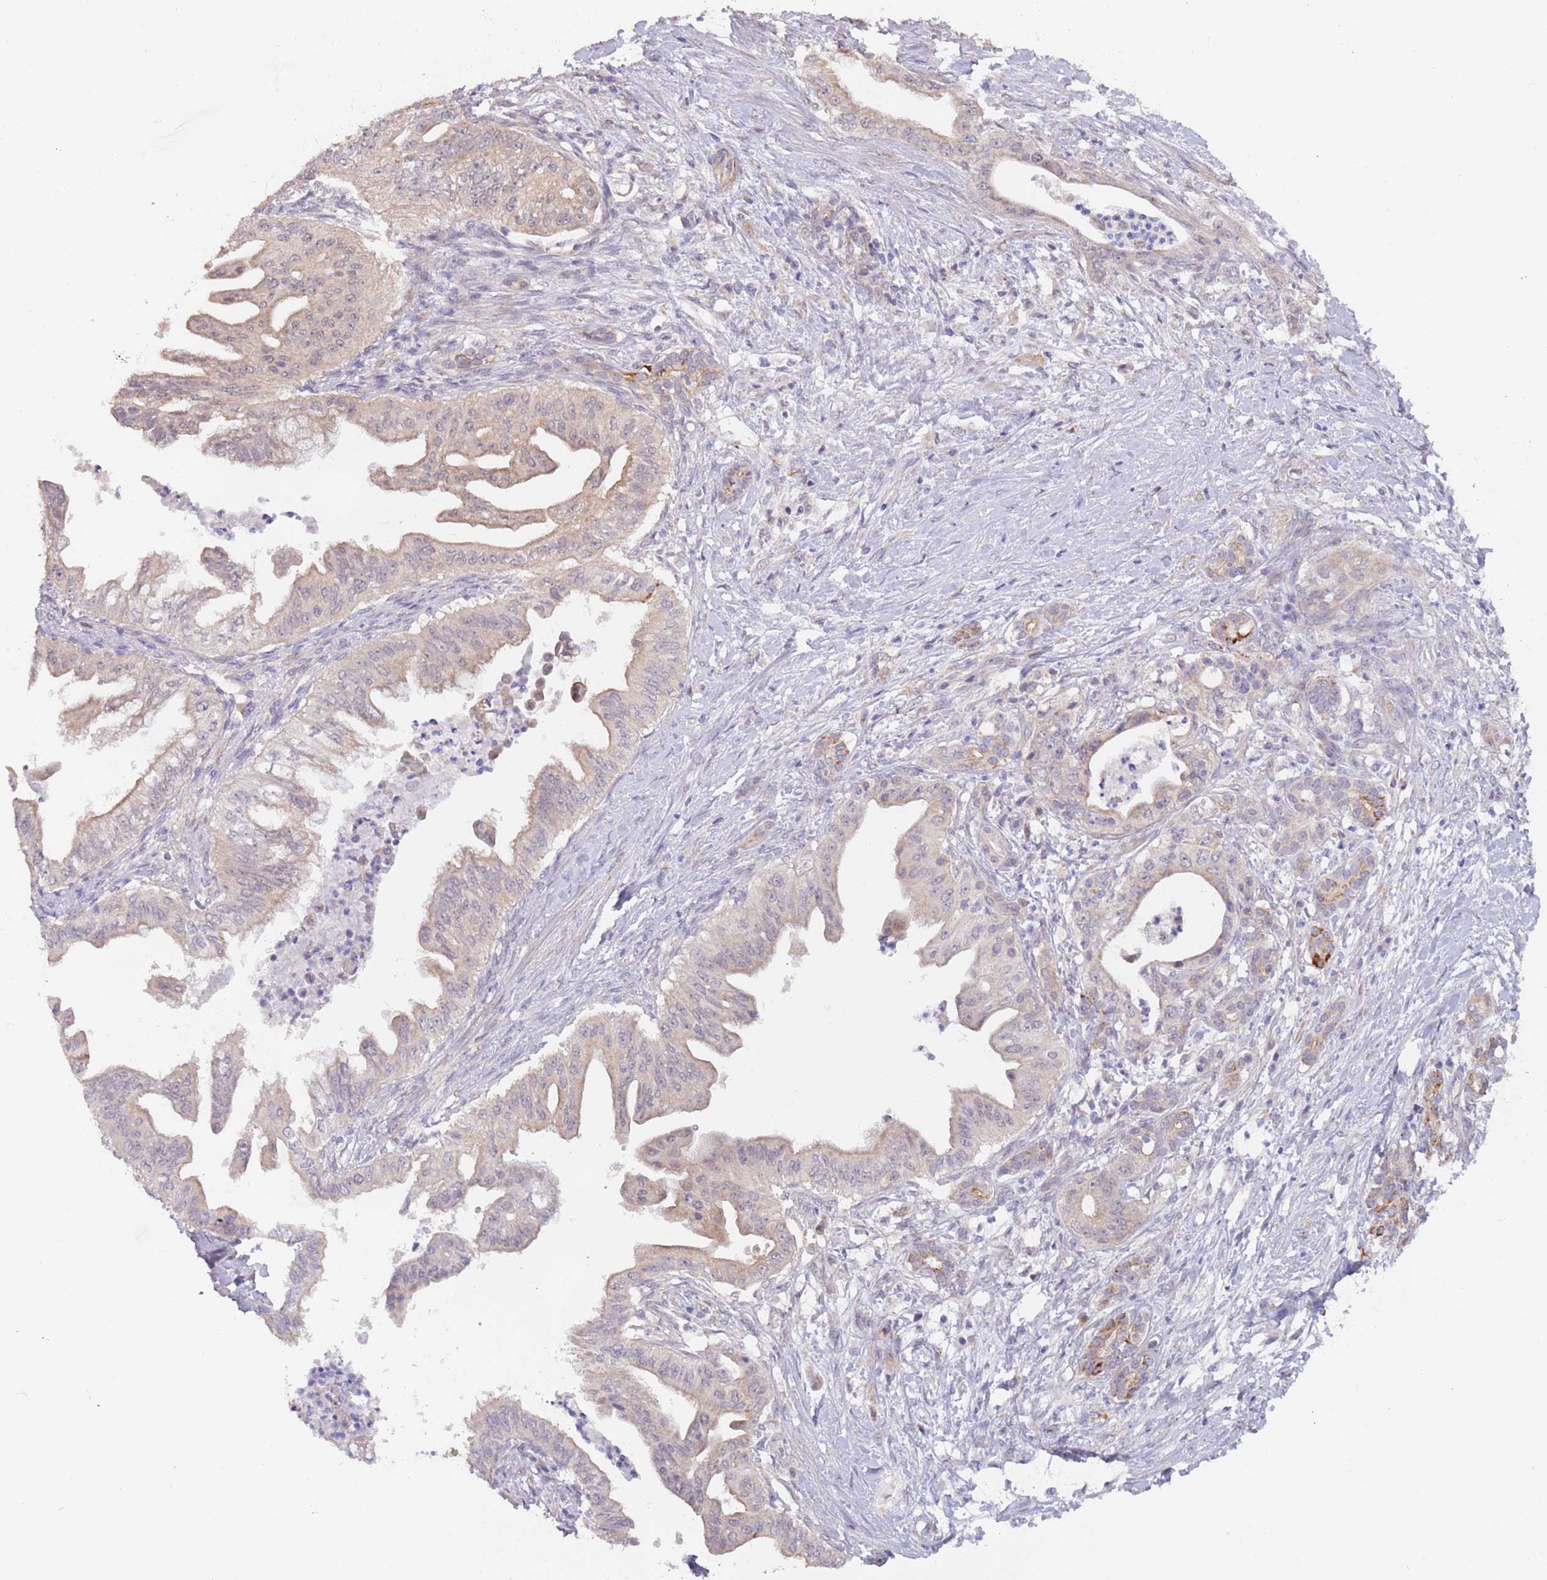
{"staining": {"intensity": "weak", "quantity": "<25%", "location": "cytoplasmic/membranous"}, "tissue": "pancreatic cancer", "cell_type": "Tumor cells", "image_type": "cancer", "snomed": [{"axis": "morphology", "description": "Adenocarcinoma, NOS"}, {"axis": "topography", "description": "Pancreas"}], "caption": "IHC histopathology image of adenocarcinoma (pancreatic) stained for a protein (brown), which exhibits no positivity in tumor cells.", "gene": "UQCC3", "patient": {"sex": "male", "age": 58}}